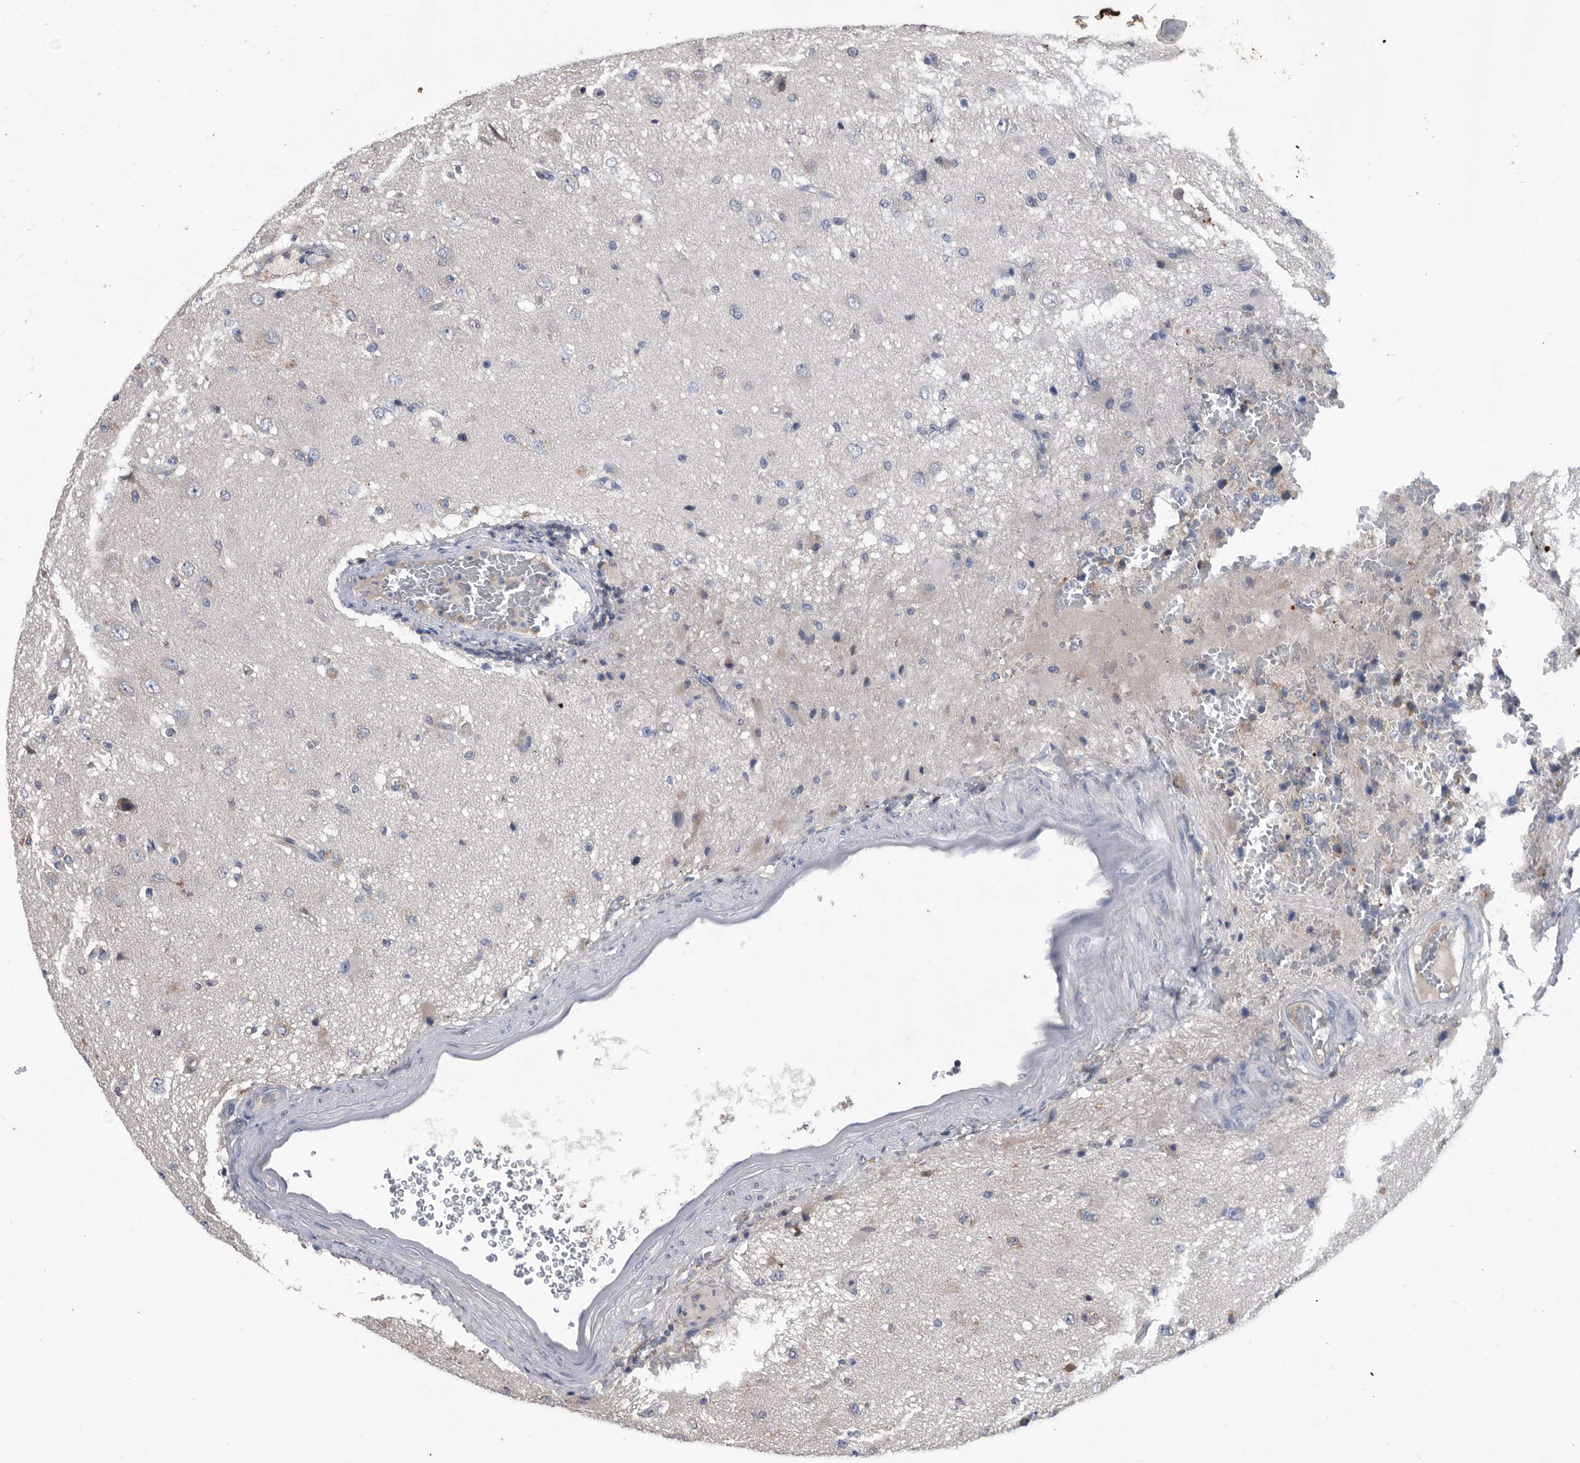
{"staining": {"intensity": "negative", "quantity": "none", "location": "none"}, "tissue": "glioma", "cell_type": "Tumor cells", "image_type": "cancer", "snomed": [{"axis": "morphology", "description": "Glioma, malignant, High grade"}, {"axis": "topography", "description": "pancreas cauda"}], "caption": "IHC micrograph of neoplastic tissue: human malignant glioma (high-grade) stained with DAB demonstrates no significant protein positivity in tumor cells.", "gene": "NRBP1", "patient": {"sex": "male", "age": 60}}